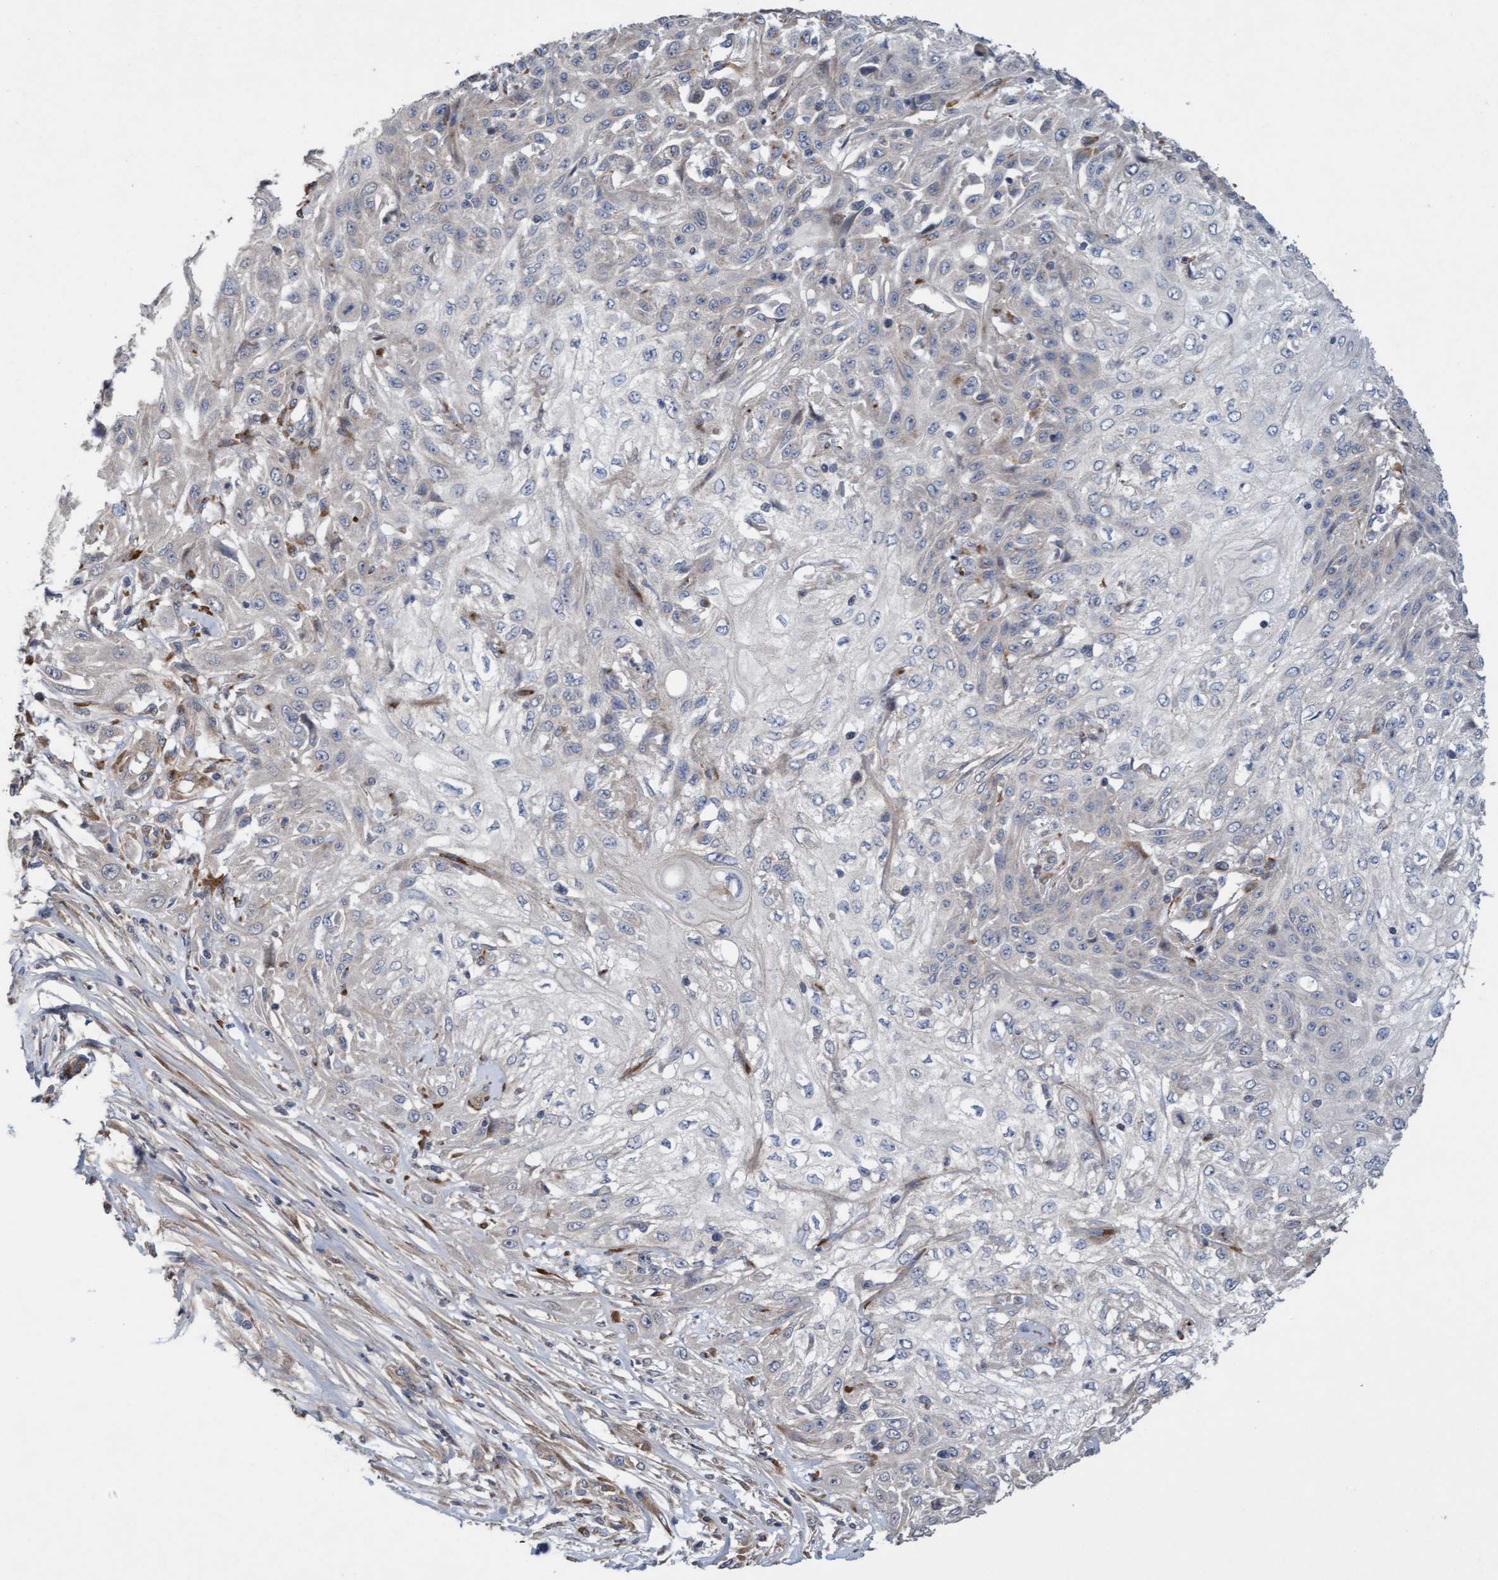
{"staining": {"intensity": "negative", "quantity": "none", "location": "none"}, "tissue": "skin cancer", "cell_type": "Tumor cells", "image_type": "cancer", "snomed": [{"axis": "morphology", "description": "Squamous cell carcinoma, NOS"}, {"axis": "morphology", "description": "Squamous cell carcinoma, metastatic, NOS"}, {"axis": "topography", "description": "Skin"}, {"axis": "topography", "description": "Lymph node"}], "caption": "This is an immunohistochemistry (IHC) histopathology image of squamous cell carcinoma (skin). There is no staining in tumor cells.", "gene": "DDHD2", "patient": {"sex": "male", "age": 75}}